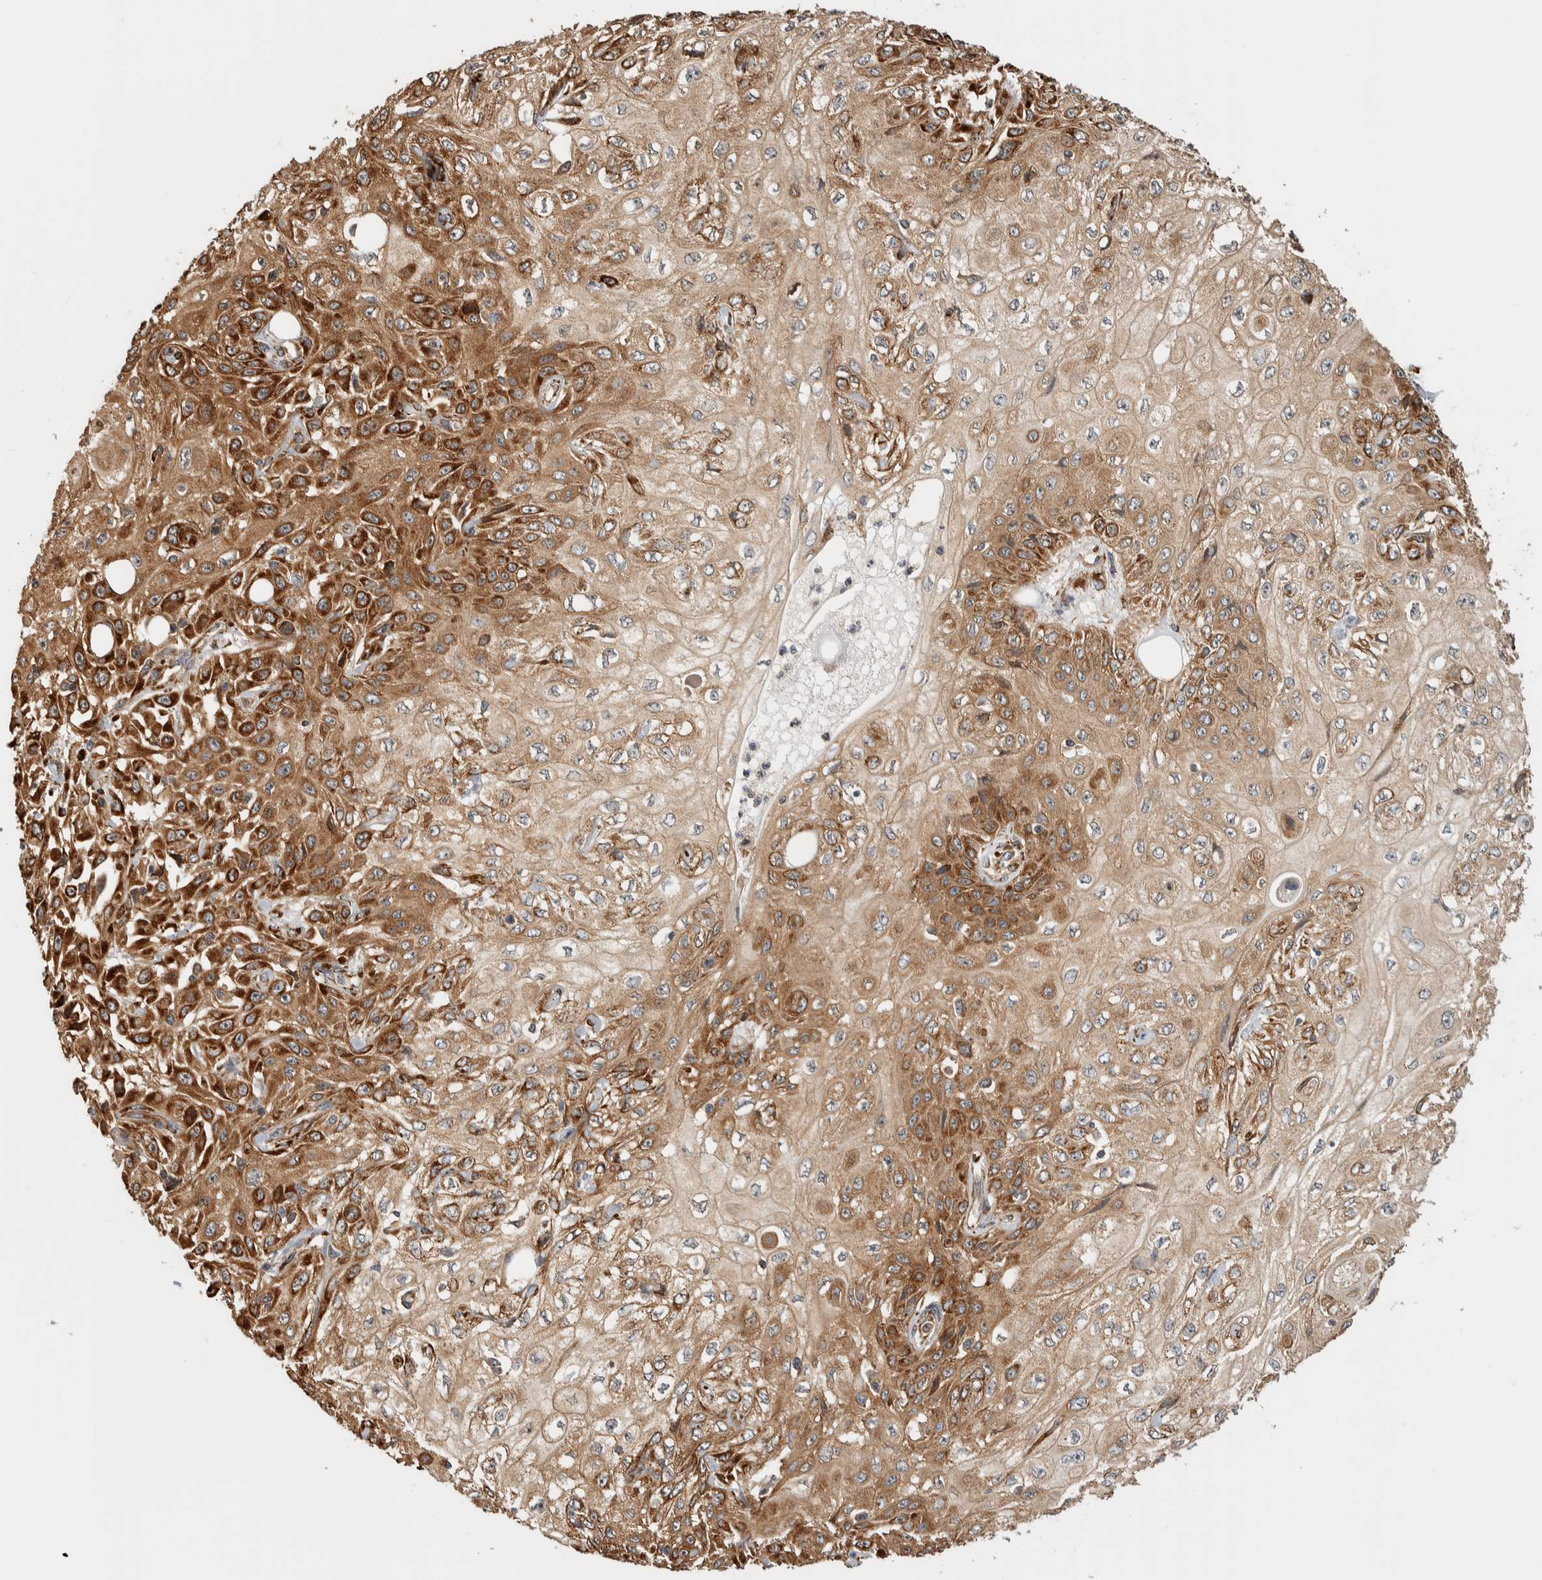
{"staining": {"intensity": "strong", "quantity": ">75%", "location": "cytoplasmic/membranous"}, "tissue": "skin cancer", "cell_type": "Tumor cells", "image_type": "cancer", "snomed": [{"axis": "morphology", "description": "Squamous cell carcinoma, NOS"}, {"axis": "morphology", "description": "Squamous cell carcinoma, metastatic, NOS"}, {"axis": "topography", "description": "Skin"}, {"axis": "topography", "description": "Lymph node"}], "caption": "The micrograph exhibits a brown stain indicating the presence of a protein in the cytoplasmic/membranous of tumor cells in skin cancer.", "gene": "EIF3H", "patient": {"sex": "male", "age": 75}}